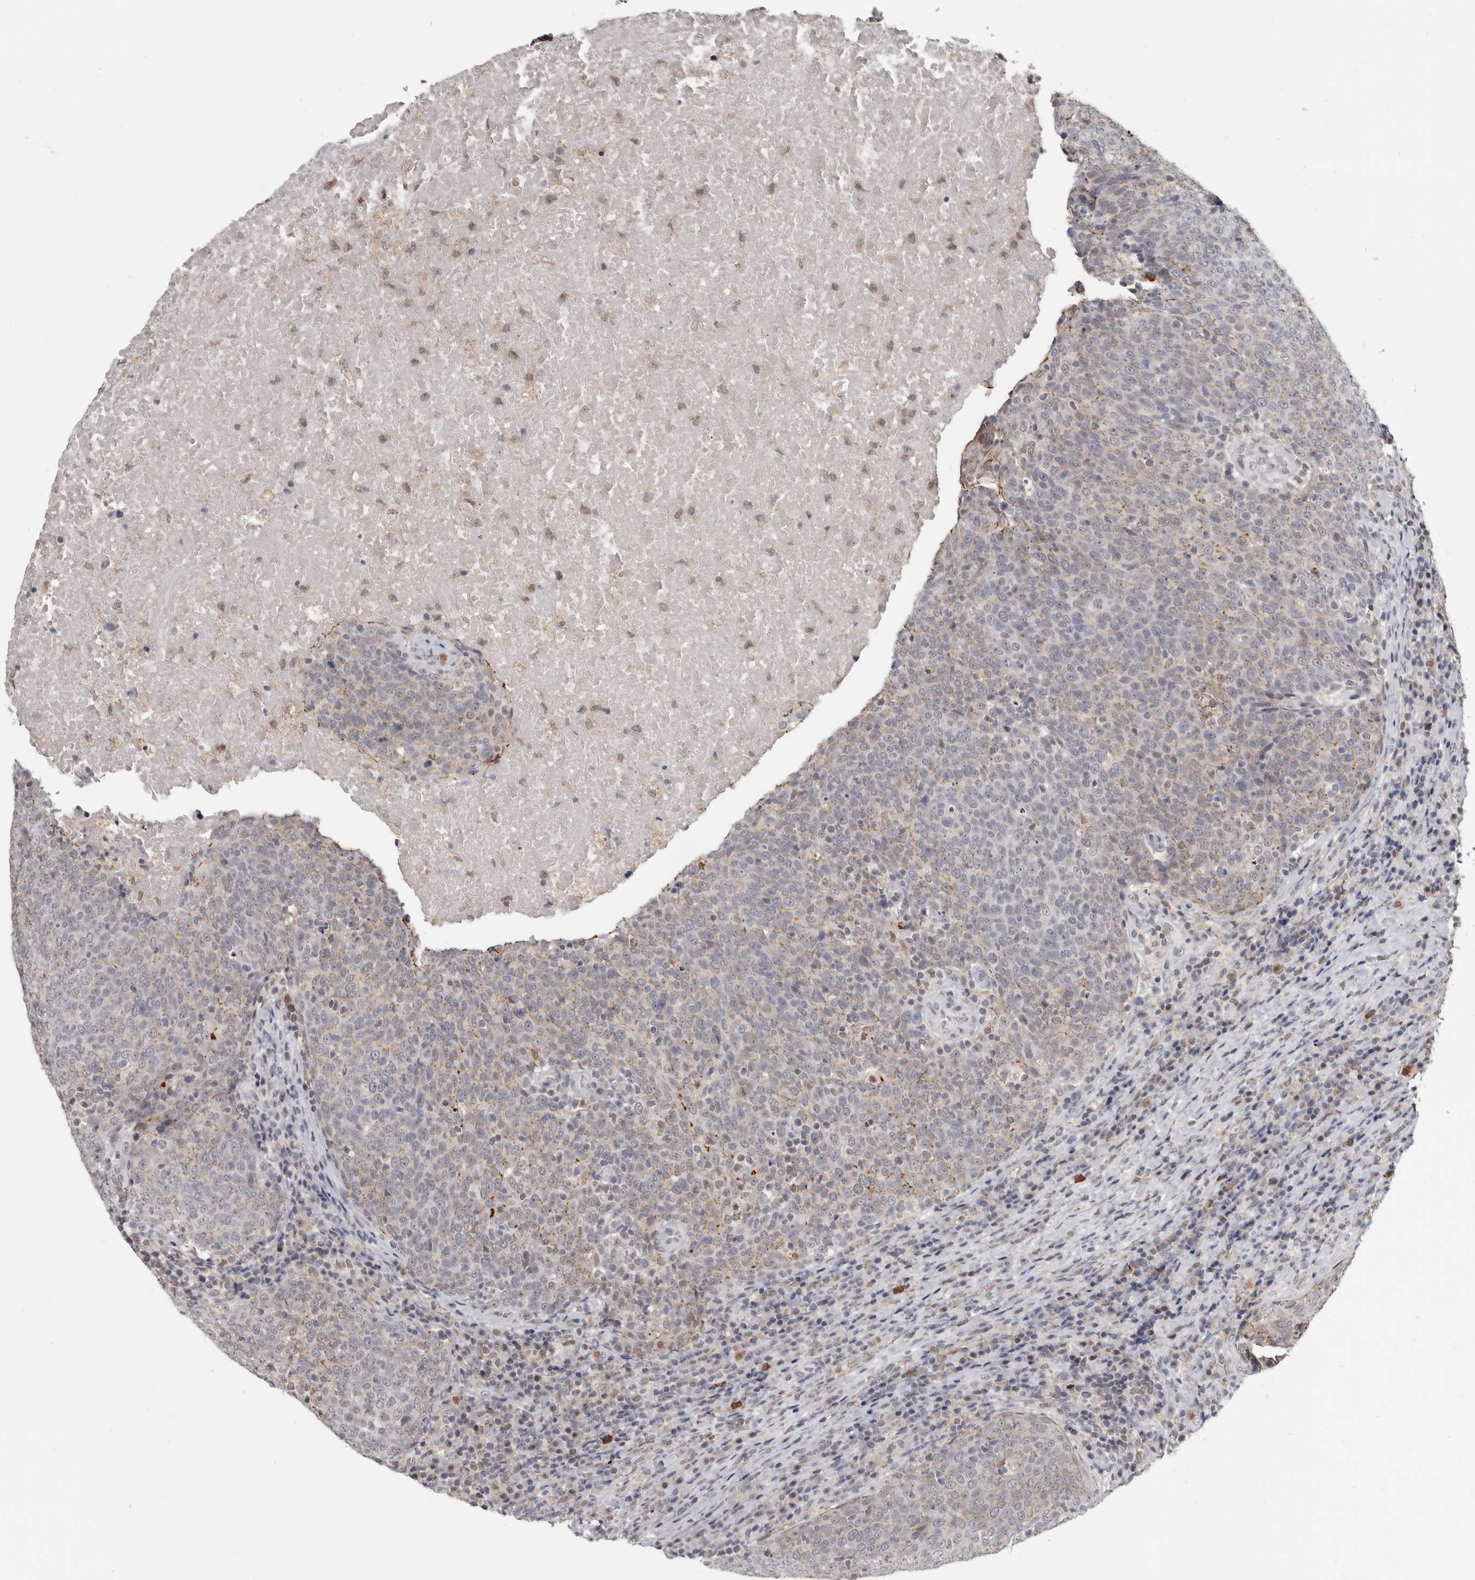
{"staining": {"intensity": "moderate", "quantity": "<25%", "location": "cytoplasmic/membranous"}, "tissue": "head and neck cancer", "cell_type": "Tumor cells", "image_type": "cancer", "snomed": [{"axis": "morphology", "description": "Squamous cell carcinoma, NOS"}, {"axis": "morphology", "description": "Squamous cell carcinoma, metastatic, NOS"}, {"axis": "topography", "description": "Lymph node"}, {"axis": "topography", "description": "Head-Neck"}], "caption": "A brown stain labels moderate cytoplasmic/membranous expression of a protein in human head and neck cancer (metastatic squamous cell carcinoma) tumor cells.", "gene": "CGN", "patient": {"sex": "male", "age": 62}}